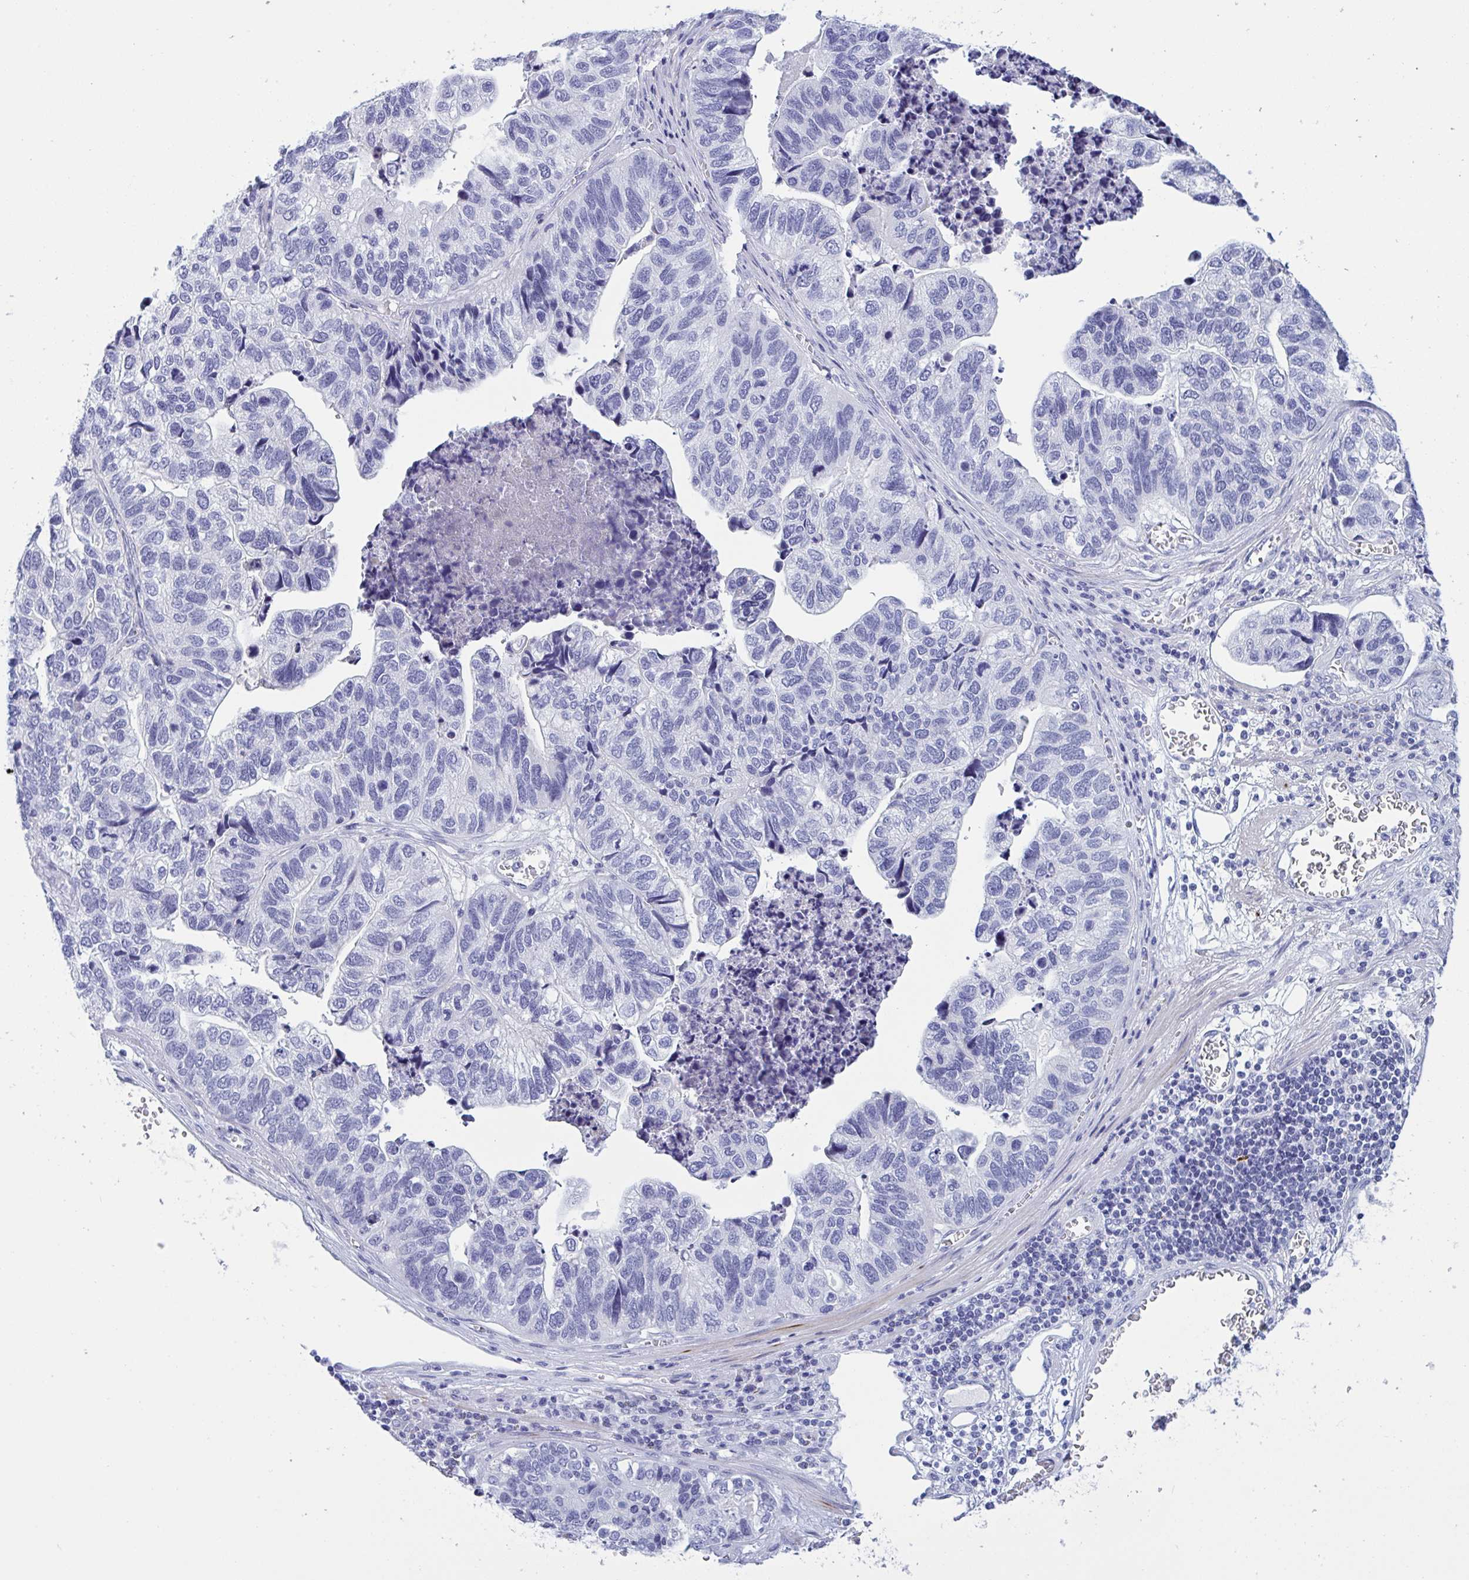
{"staining": {"intensity": "negative", "quantity": "none", "location": "none"}, "tissue": "stomach cancer", "cell_type": "Tumor cells", "image_type": "cancer", "snomed": [{"axis": "morphology", "description": "Adenocarcinoma, NOS"}, {"axis": "topography", "description": "Stomach, upper"}], "caption": "Human stomach cancer stained for a protein using IHC displays no staining in tumor cells.", "gene": "OXLD1", "patient": {"sex": "female", "age": 67}}